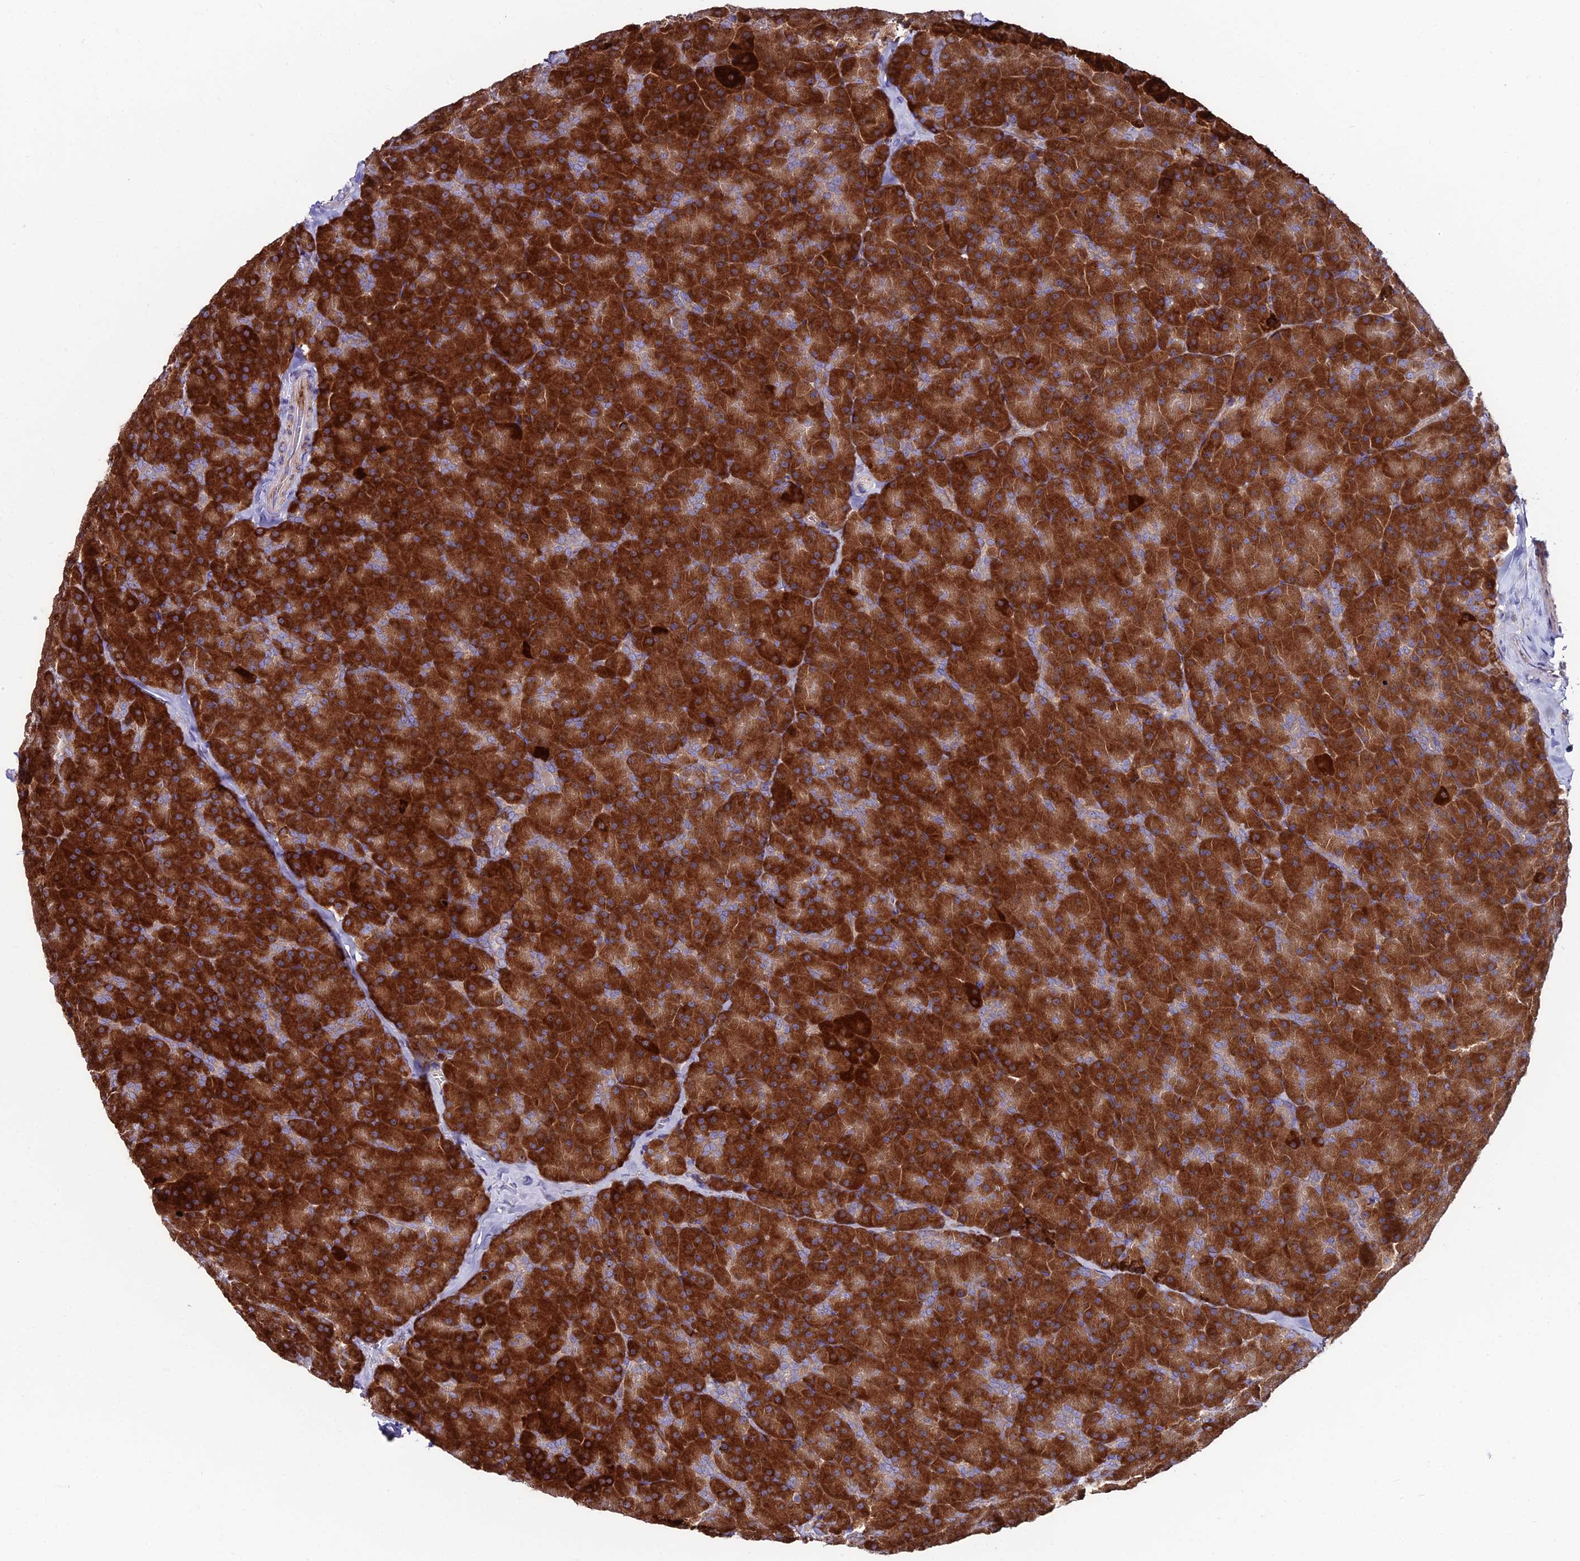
{"staining": {"intensity": "strong", "quantity": ">75%", "location": "cytoplasmic/membranous"}, "tissue": "pancreas", "cell_type": "Exocrine glandular cells", "image_type": "normal", "snomed": [{"axis": "morphology", "description": "Normal tissue, NOS"}, {"axis": "topography", "description": "Pancreas"}], "caption": "This is a histology image of immunohistochemistry staining of normal pancreas, which shows strong staining in the cytoplasmic/membranous of exocrine glandular cells.", "gene": "EIF3K", "patient": {"sex": "male", "age": 36}}